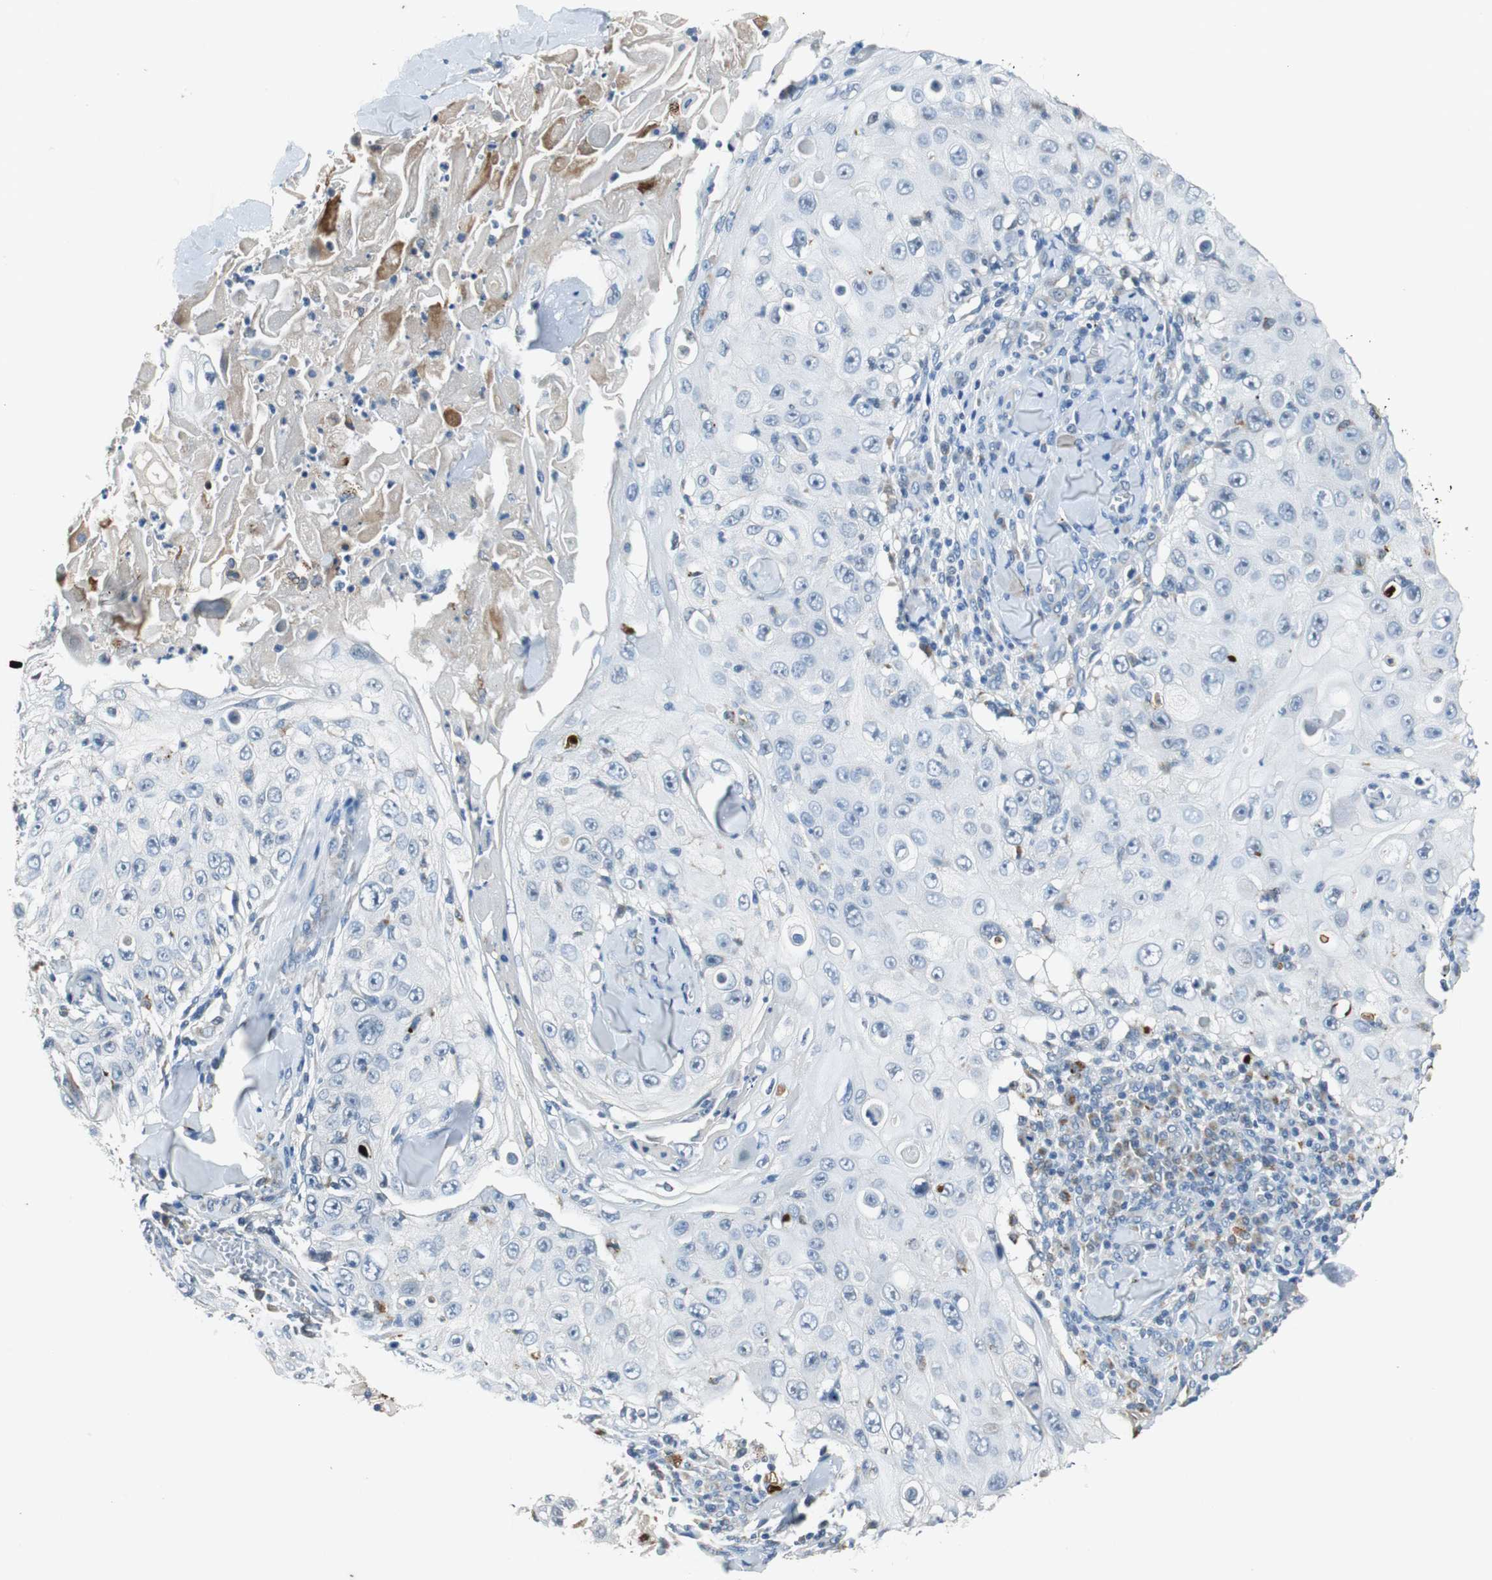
{"staining": {"intensity": "negative", "quantity": "none", "location": "none"}, "tissue": "skin cancer", "cell_type": "Tumor cells", "image_type": "cancer", "snomed": [{"axis": "morphology", "description": "Squamous cell carcinoma, NOS"}, {"axis": "topography", "description": "Skin"}], "caption": "Immunohistochemistry image of neoplastic tissue: skin squamous cell carcinoma stained with DAB (3,3'-diaminobenzidine) shows no significant protein staining in tumor cells.", "gene": "NLGN1", "patient": {"sex": "male", "age": 86}}